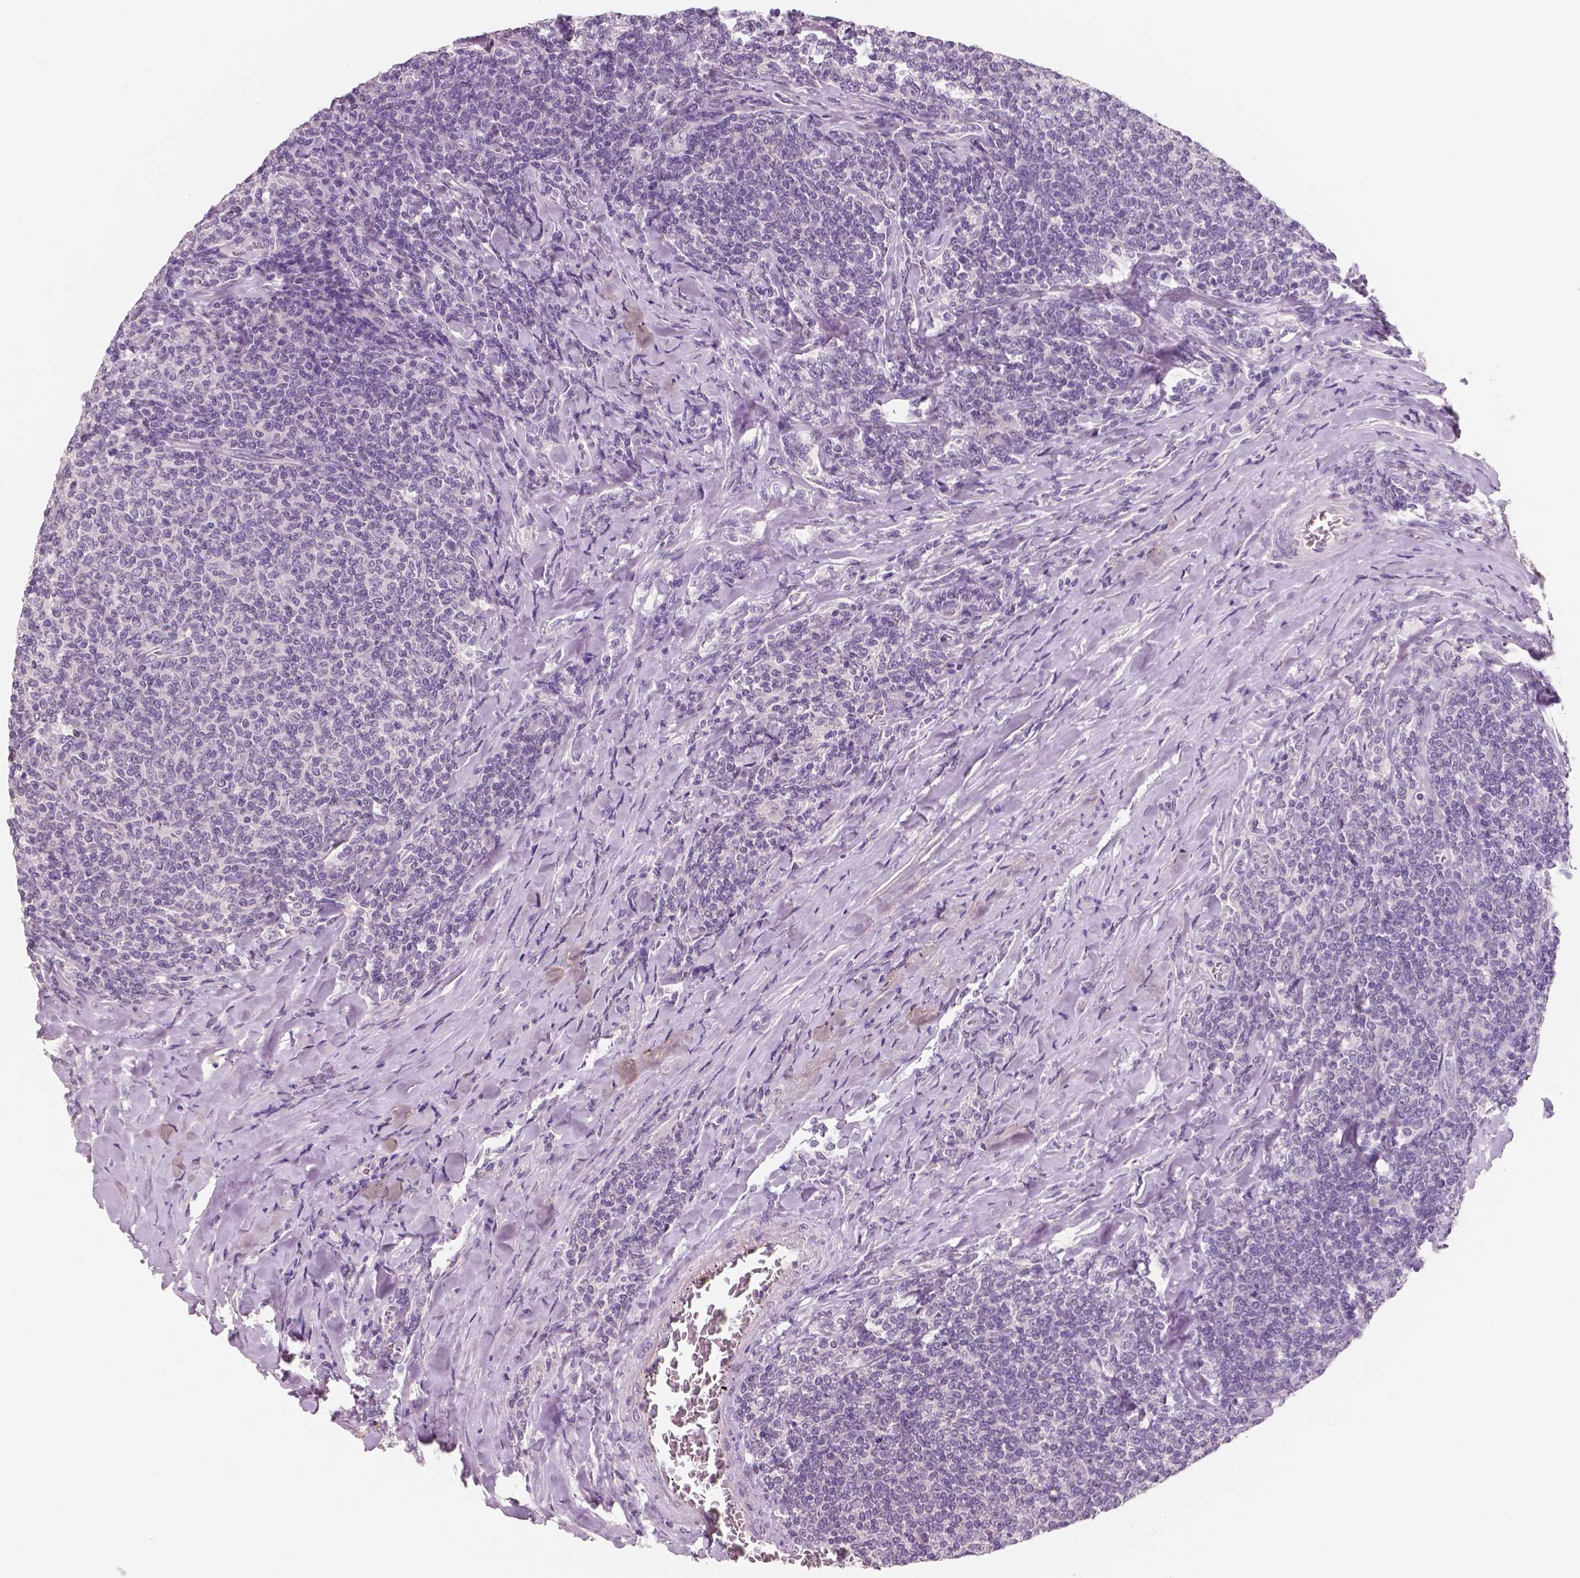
{"staining": {"intensity": "negative", "quantity": "none", "location": "none"}, "tissue": "lymphoma", "cell_type": "Tumor cells", "image_type": "cancer", "snomed": [{"axis": "morphology", "description": "Malignant lymphoma, non-Hodgkin's type, Low grade"}, {"axis": "topography", "description": "Lymph node"}], "caption": "There is no significant staining in tumor cells of lymphoma.", "gene": "NECAB1", "patient": {"sex": "male", "age": 52}}